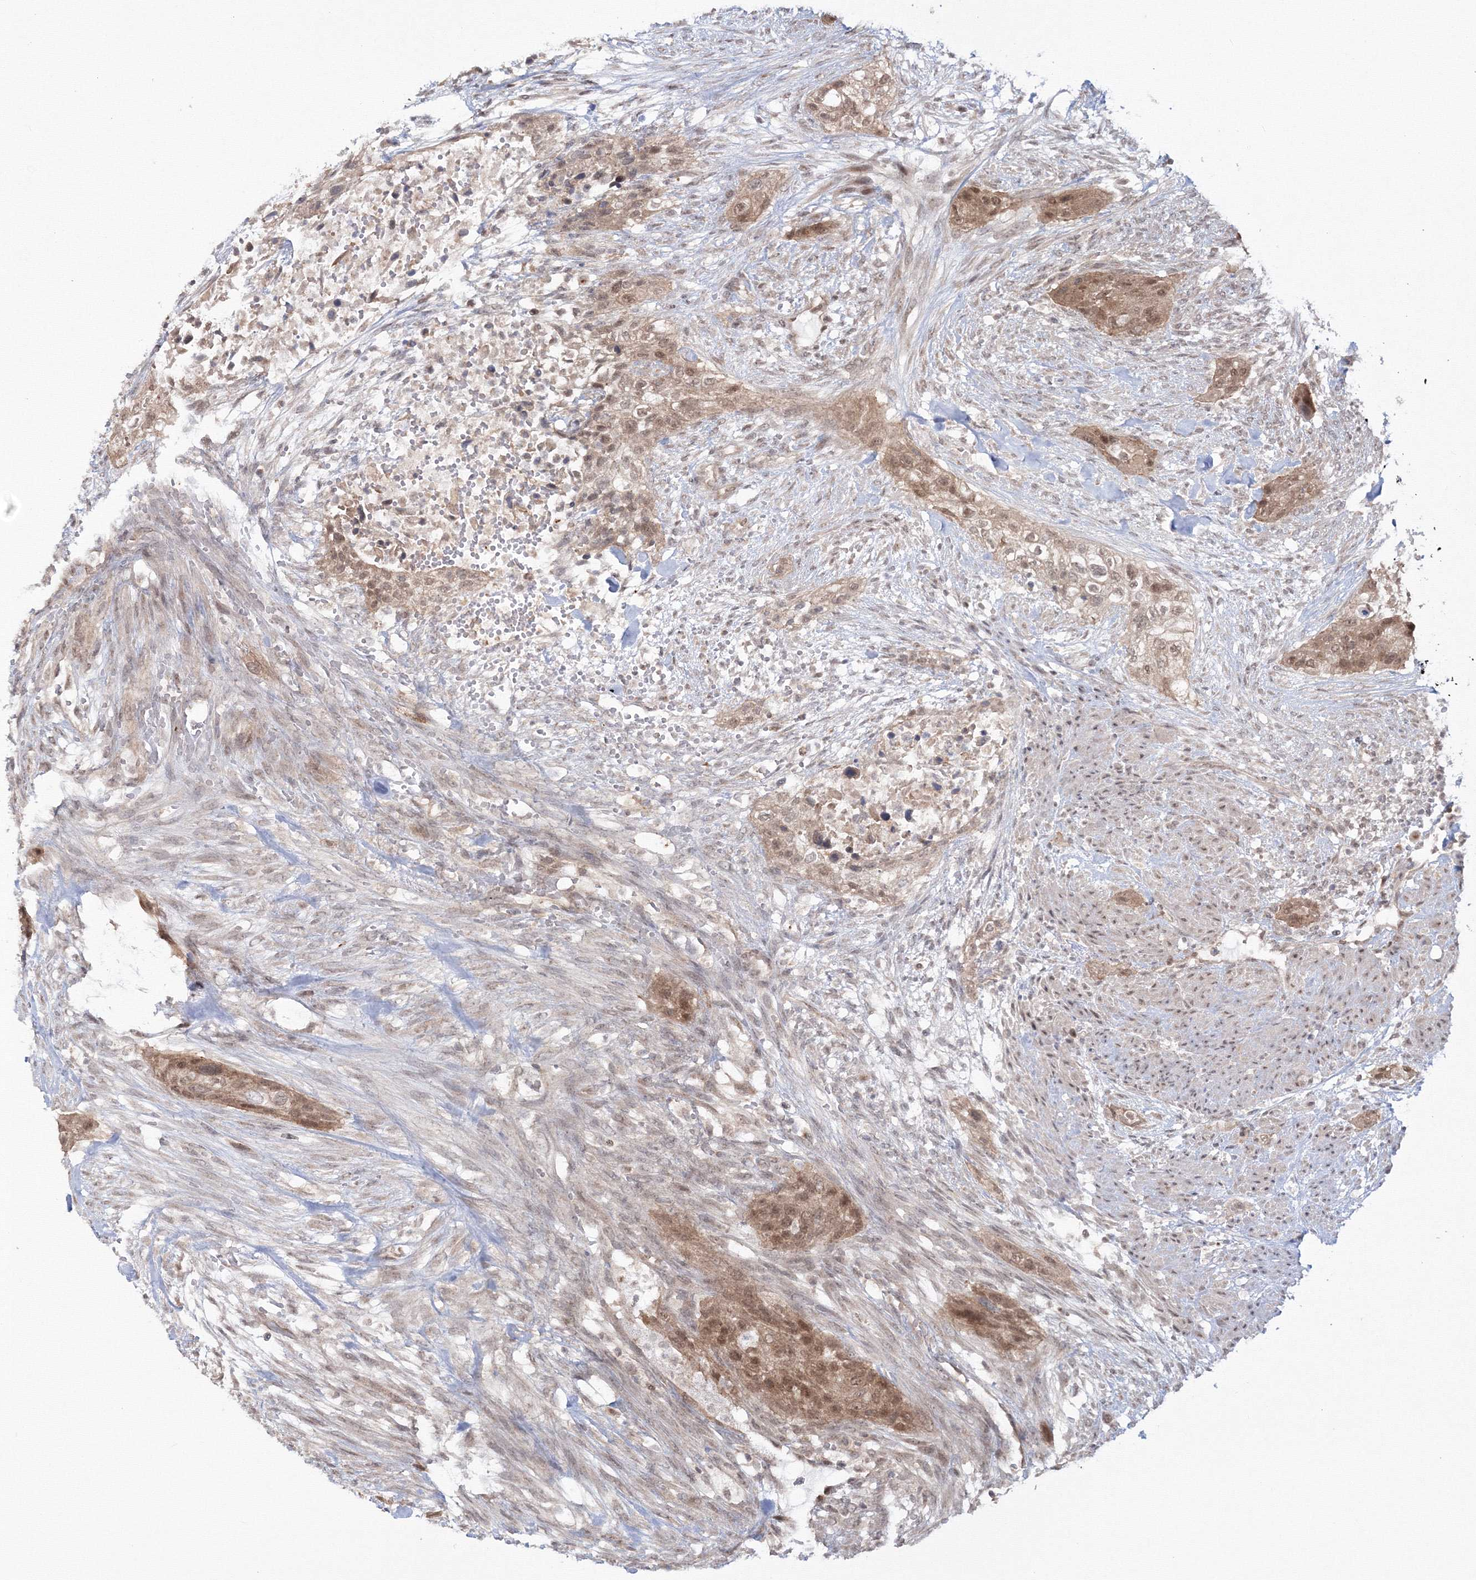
{"staining": {"intensity": "moderate", "quantity": ">75%", "location": "cytoplasmic/membranous,nuclear"}, "tissue": "urothelial cancer", "cell_type": "Tumor cells", "image_type": "cancer", "snomed": [{"axis": "morphology", "description": "Urothelial carcinoma, High grade"}, {"axis": "topography", "description": "Urinary bladder"}], "caption": "A photomicrograph of human high-grade urothelial carcinoma stained for a protein reveals moderate cytoplasmic/membranous and nuclear brown staining in tumor cells. Nuclei are stained in blue.", "gene": "ZFAND6", "patient": {"sex": "male", "age": 35}}